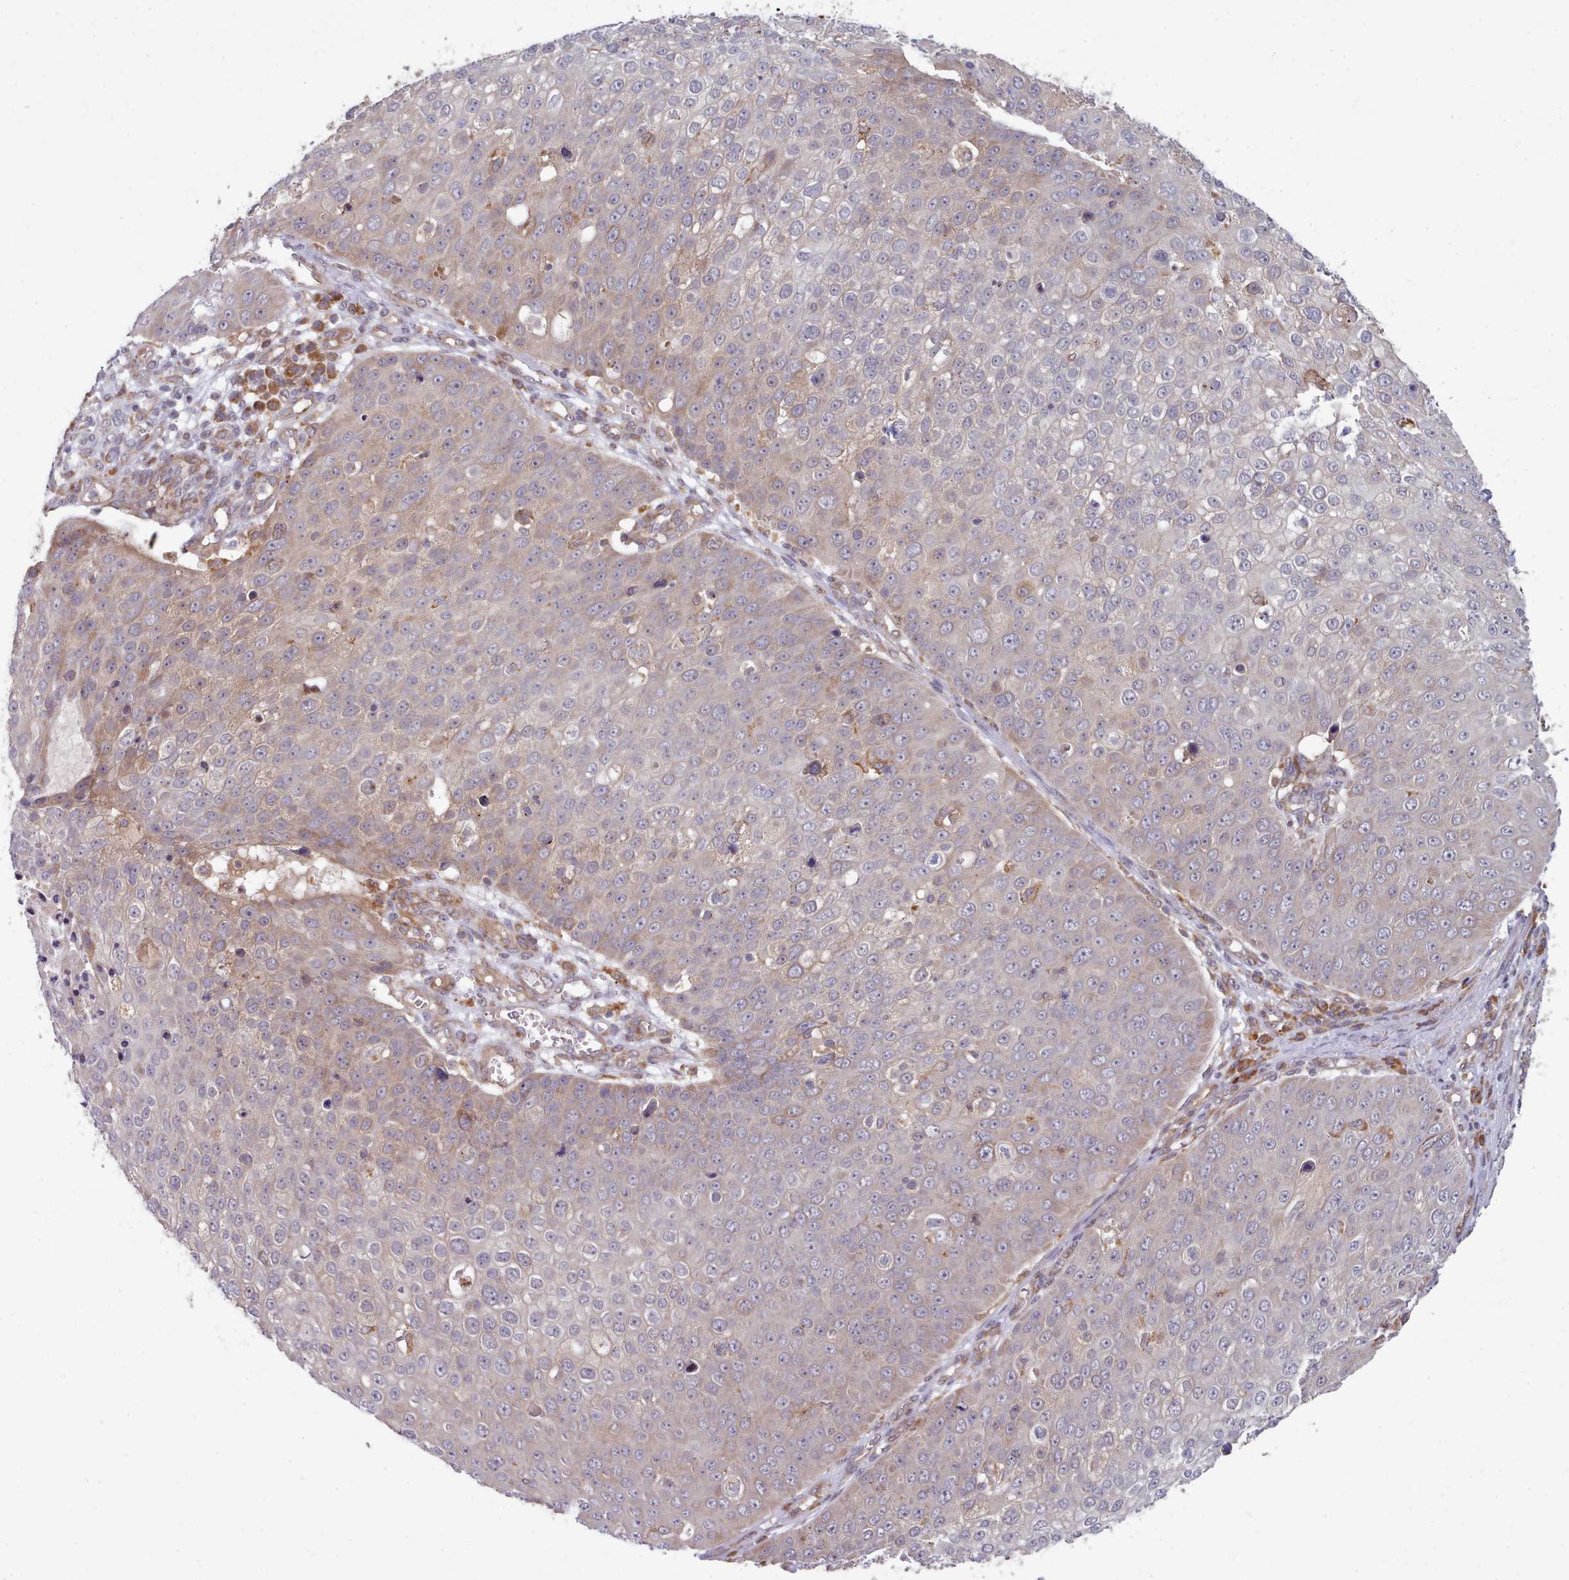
{"staining": {"intensity": "weak", "quantity": "25%-75%", "location": "cytoplasmic/membranous"}, "tissue": "skin cancer", "cell_type": "Tumor cells", "image_type": "cancer", "snomed": [{"axis": "morphology", "description": "Squamous cell carcinoma, NOS"}, {"axis": "topography", "description": "Skin"}], "caption": "Protein analysis of skin squamous cell carcinoma tissue shows weak cytoplasmic/membranous staining in about 25%-75% of tumor cells. Nuclei are stained in blue.", "gene": "TRIM26", "patient": {"sex": "male", "age": 71}}